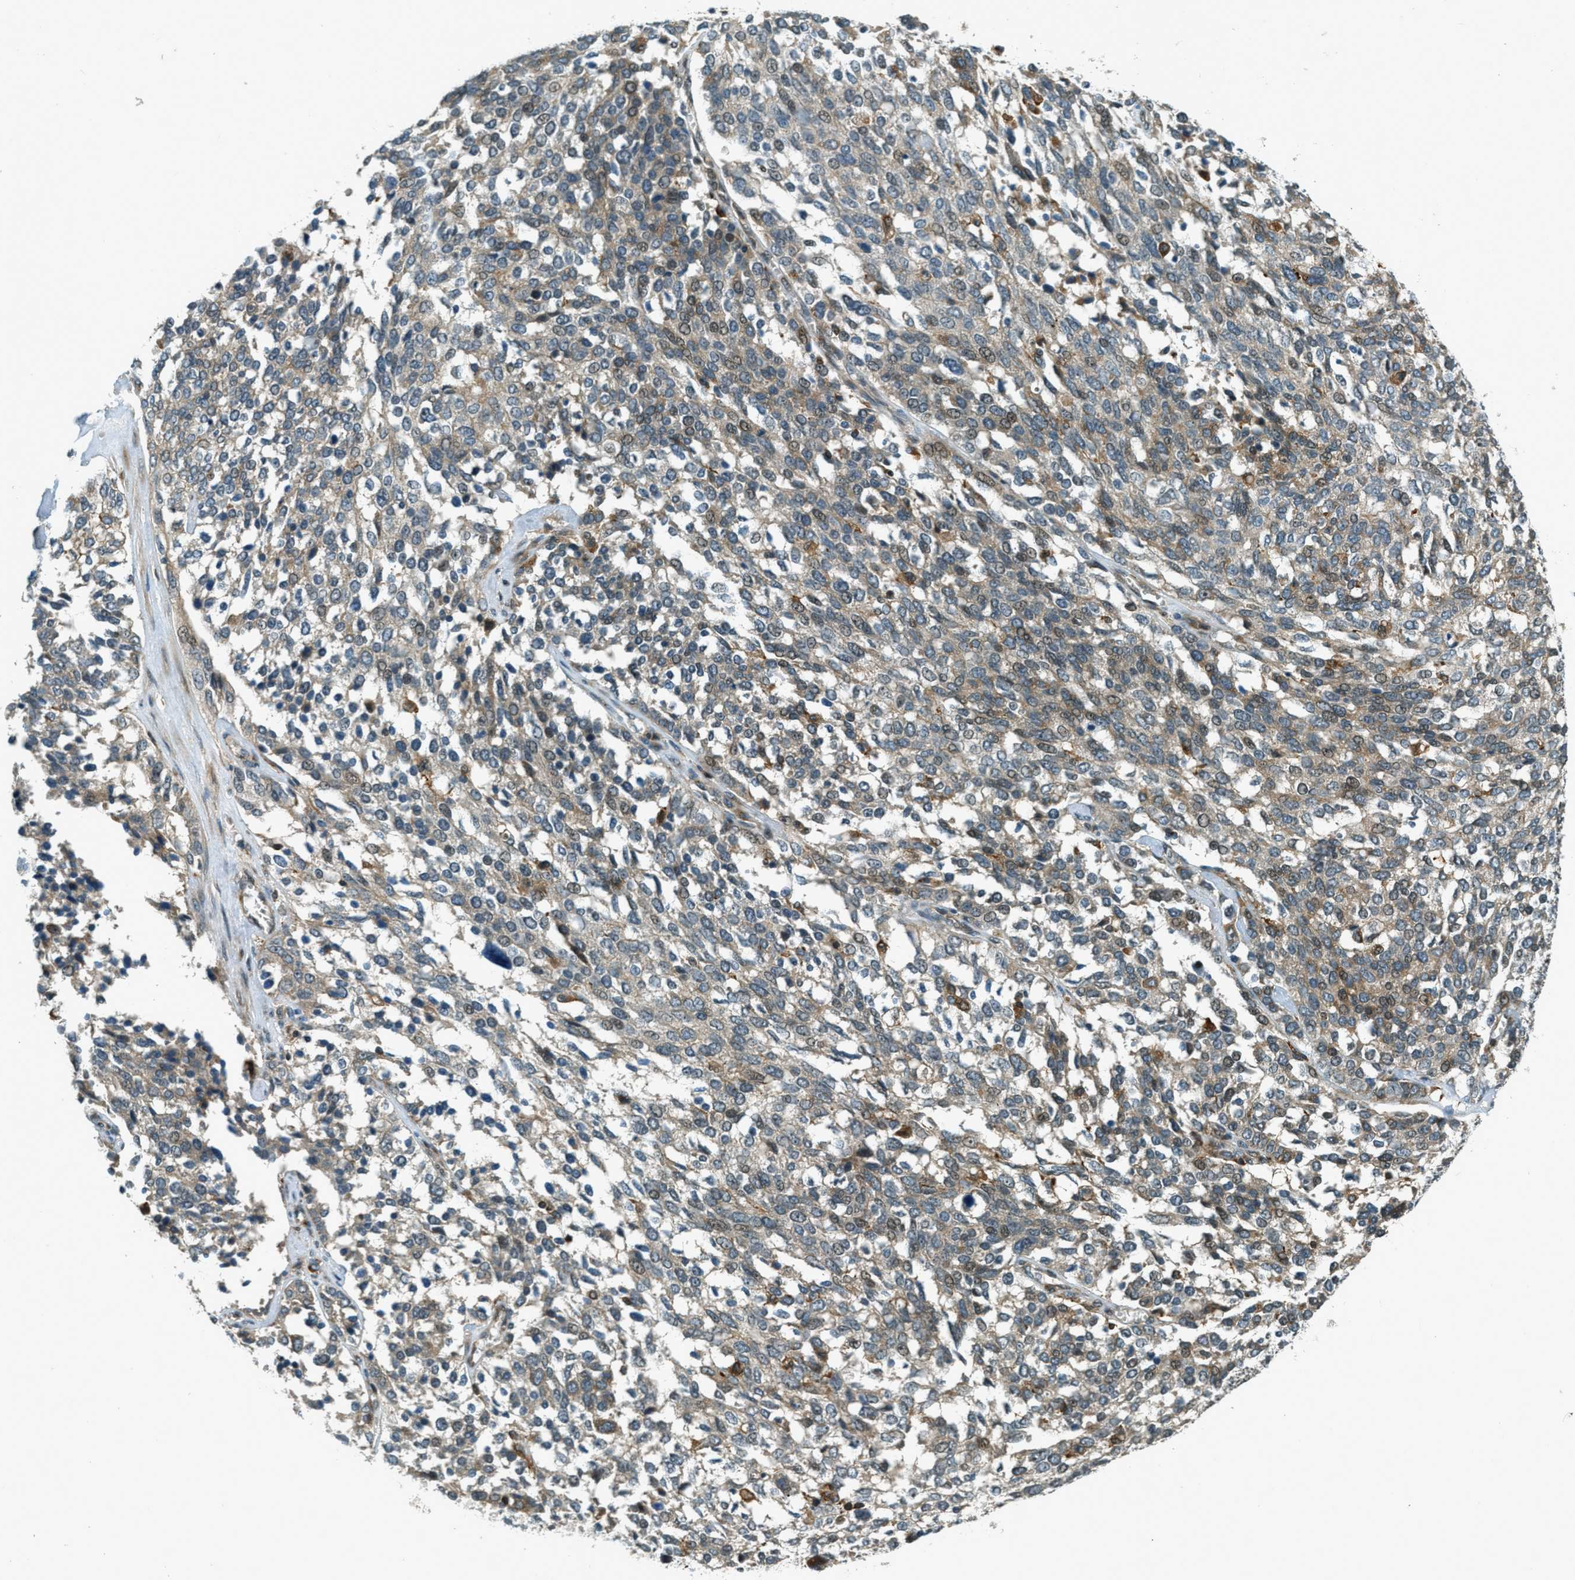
{"staining": {"intensity": "moderate", "quantity": "25%-75%", "location": "cytoplasmic/membranous"}, "tissue": "ovarian cancer", "cell_type": "Tumor cells", "image_type": "cancer", "snomed": [{"axis": "morphology", "description": "Cystadenocarcinoma, serous, NOS"}, {"axis": "topography", "description": "Ovary"}], "caption": "Protein expression analysis of serous cystadenocarcinoma (ovarian) exhibits moderate cytoplasmic/membranous staining in approximately 25%-75% of tumor cells.", "gene": "PTPN23", "patient": {"sex": "female", "age": 44}}